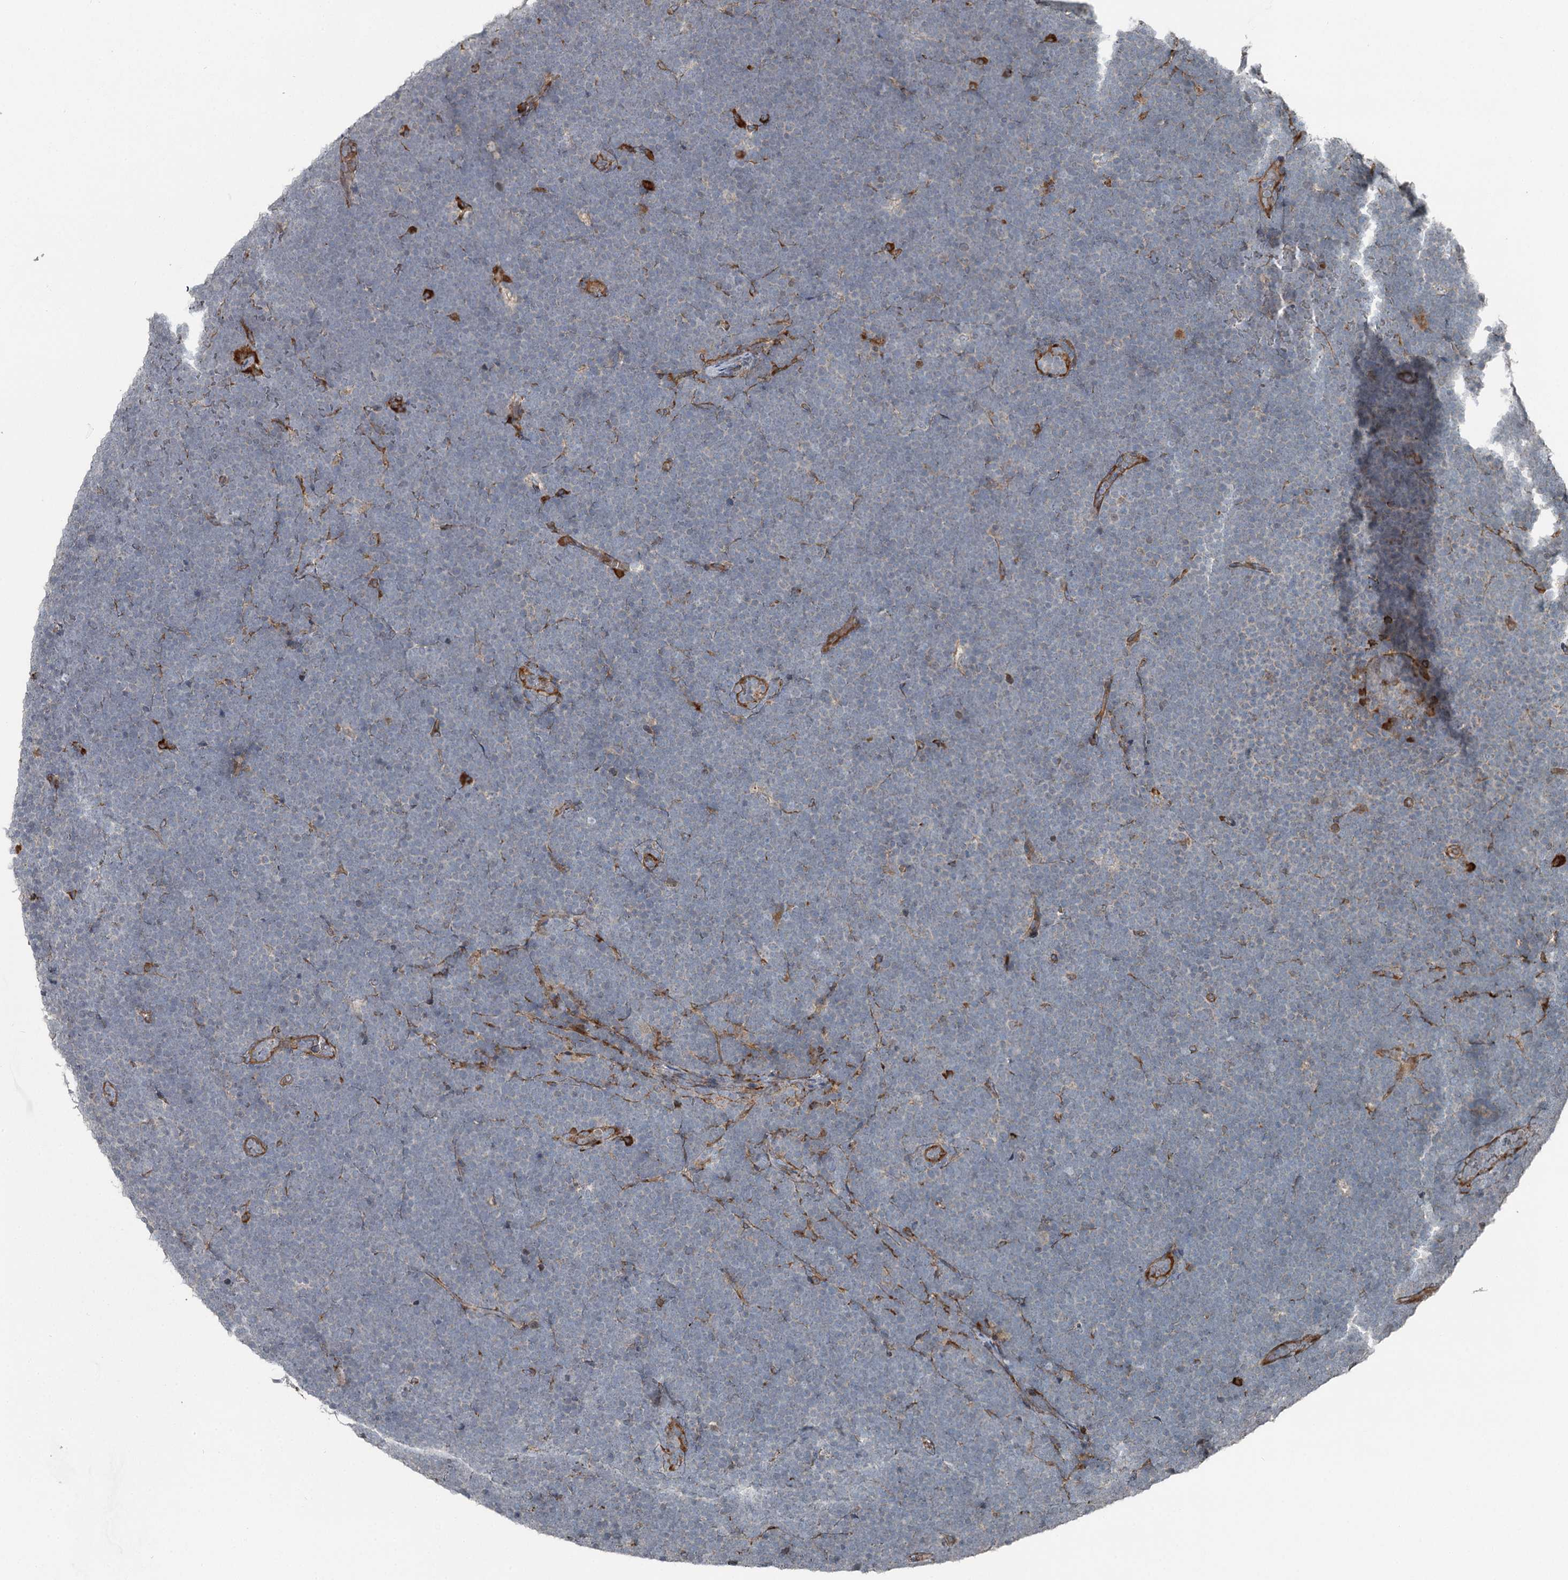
{"staining": {"intensity": "negative", "quantity": "none", "location": "none"}, "tissue": "lymphoma", "cell_type": "Tumor cells", "image_type": "cancer", "snomed": [{"axis": "morphology", "description": "Malignant lymphoma, non-Hodgkin's type, High grade"}, {"axis": "topography", "description": "Lymph node"}], "caption": "Protein analysis of malignant lymphoma, non-Hodgkin's type (high-grade) displays no significant positivity in tumor cells.", "gene": "RASSF8", "patient": {"sex": "male", "age": 13}}